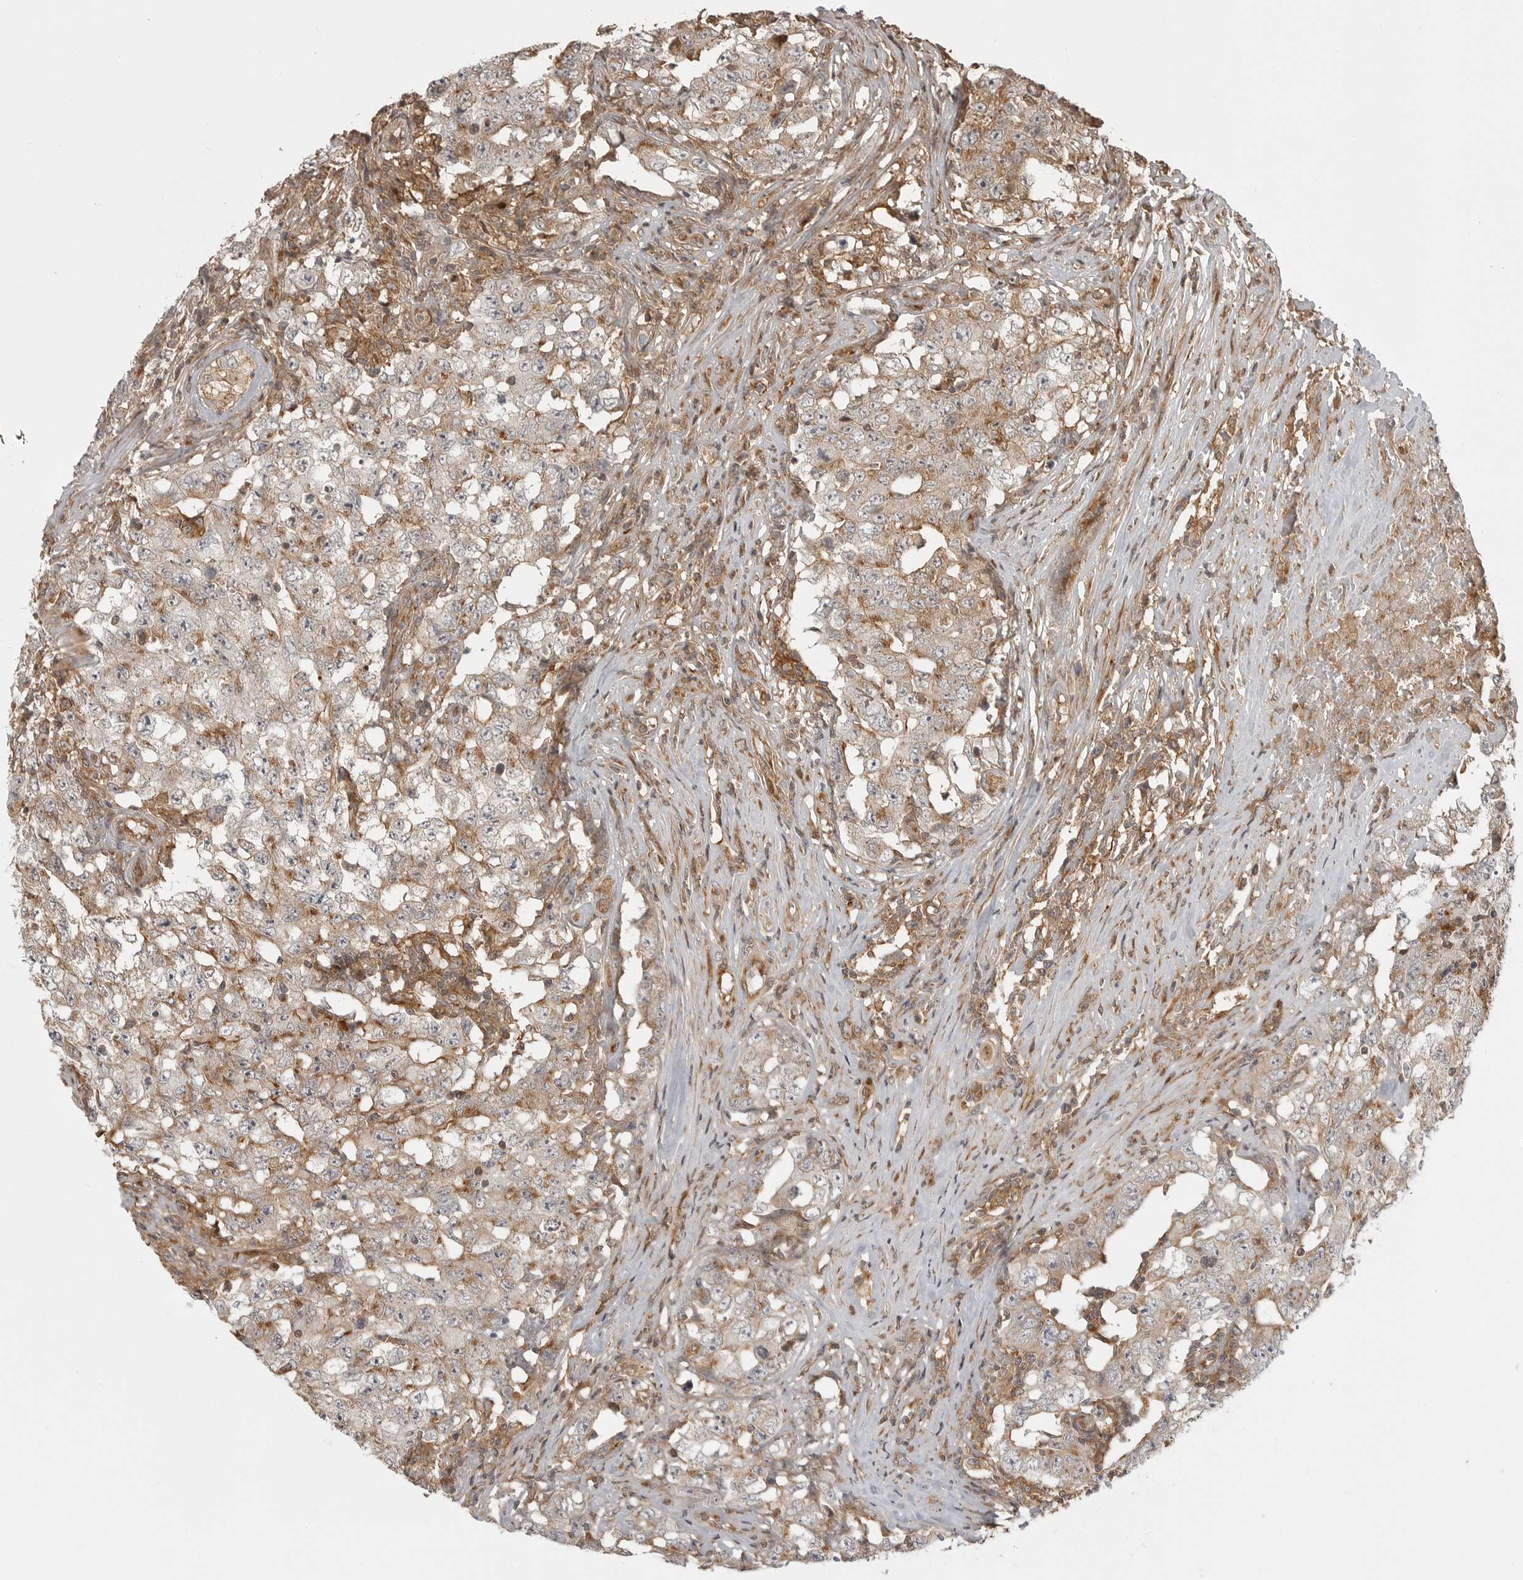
{"staining": {"intensity": "moderate", "quantity": "25%-75%", "location": "cytoplasmic/membranous"}, "tissue": "testis cancer", "cell_type": "Tumor cells", "image_type": "cancer", "snomed": [{"axis": "morphology", "description": "Carcinoma, Embryonal, NOS"}, {"axis": "topography", "description": "Testis"}], "caption": "Tumor cells reveal moderate cytoplasmic/membranous positivity in approximately 25%-75% of cells in testis embryonal carcinoma. The staining is performed using DAB (3,3'-diaminobenzidine) brown chromogen to label protein expression. The nuclei are counter-stained blue using hematoxylin.", "gene": "FAT3", "patient": {"sex": "male", "age": 26}}